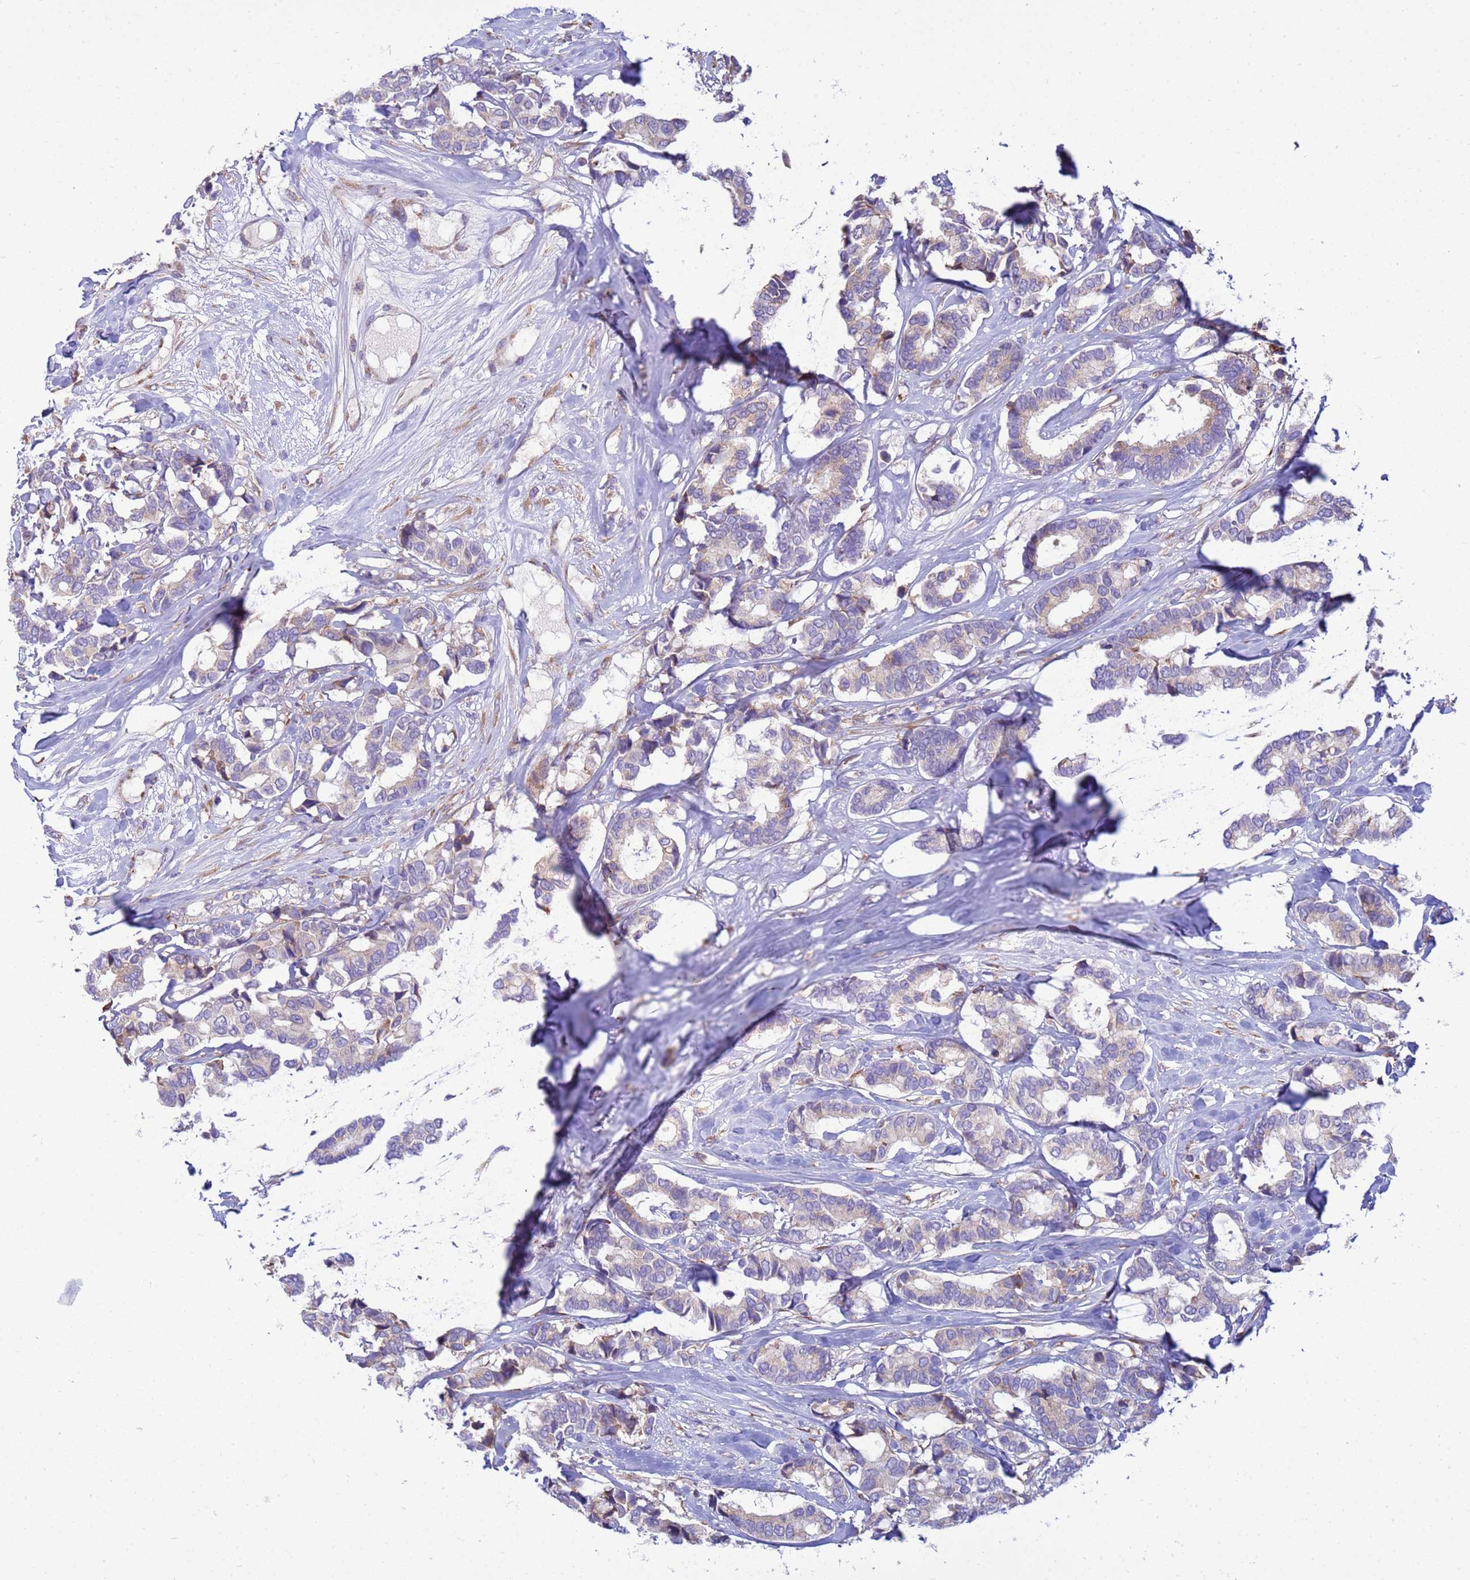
{"staining": {"intensity": "weak", "quantity": "<25%", "location": "cytoplasmic/membranous"}, "tissue": "breast cancer", "cell_type": "Tumor cells", "image_type": "cancer", "snomed": [{"axis": "morphology", "description": "Normal tissue, NOS"}, {"axis": "morphology", "description": "Duct carcinoma"}, {"axis": "topography", "description": "Breast"}], "caption": "Immunohistochemical staining of human intraductal carcinoma (breast) demonstrates no significant positivity in tumor cells.", "gene": "THAP5", "patient": {"sex": "female", "age": 87}}